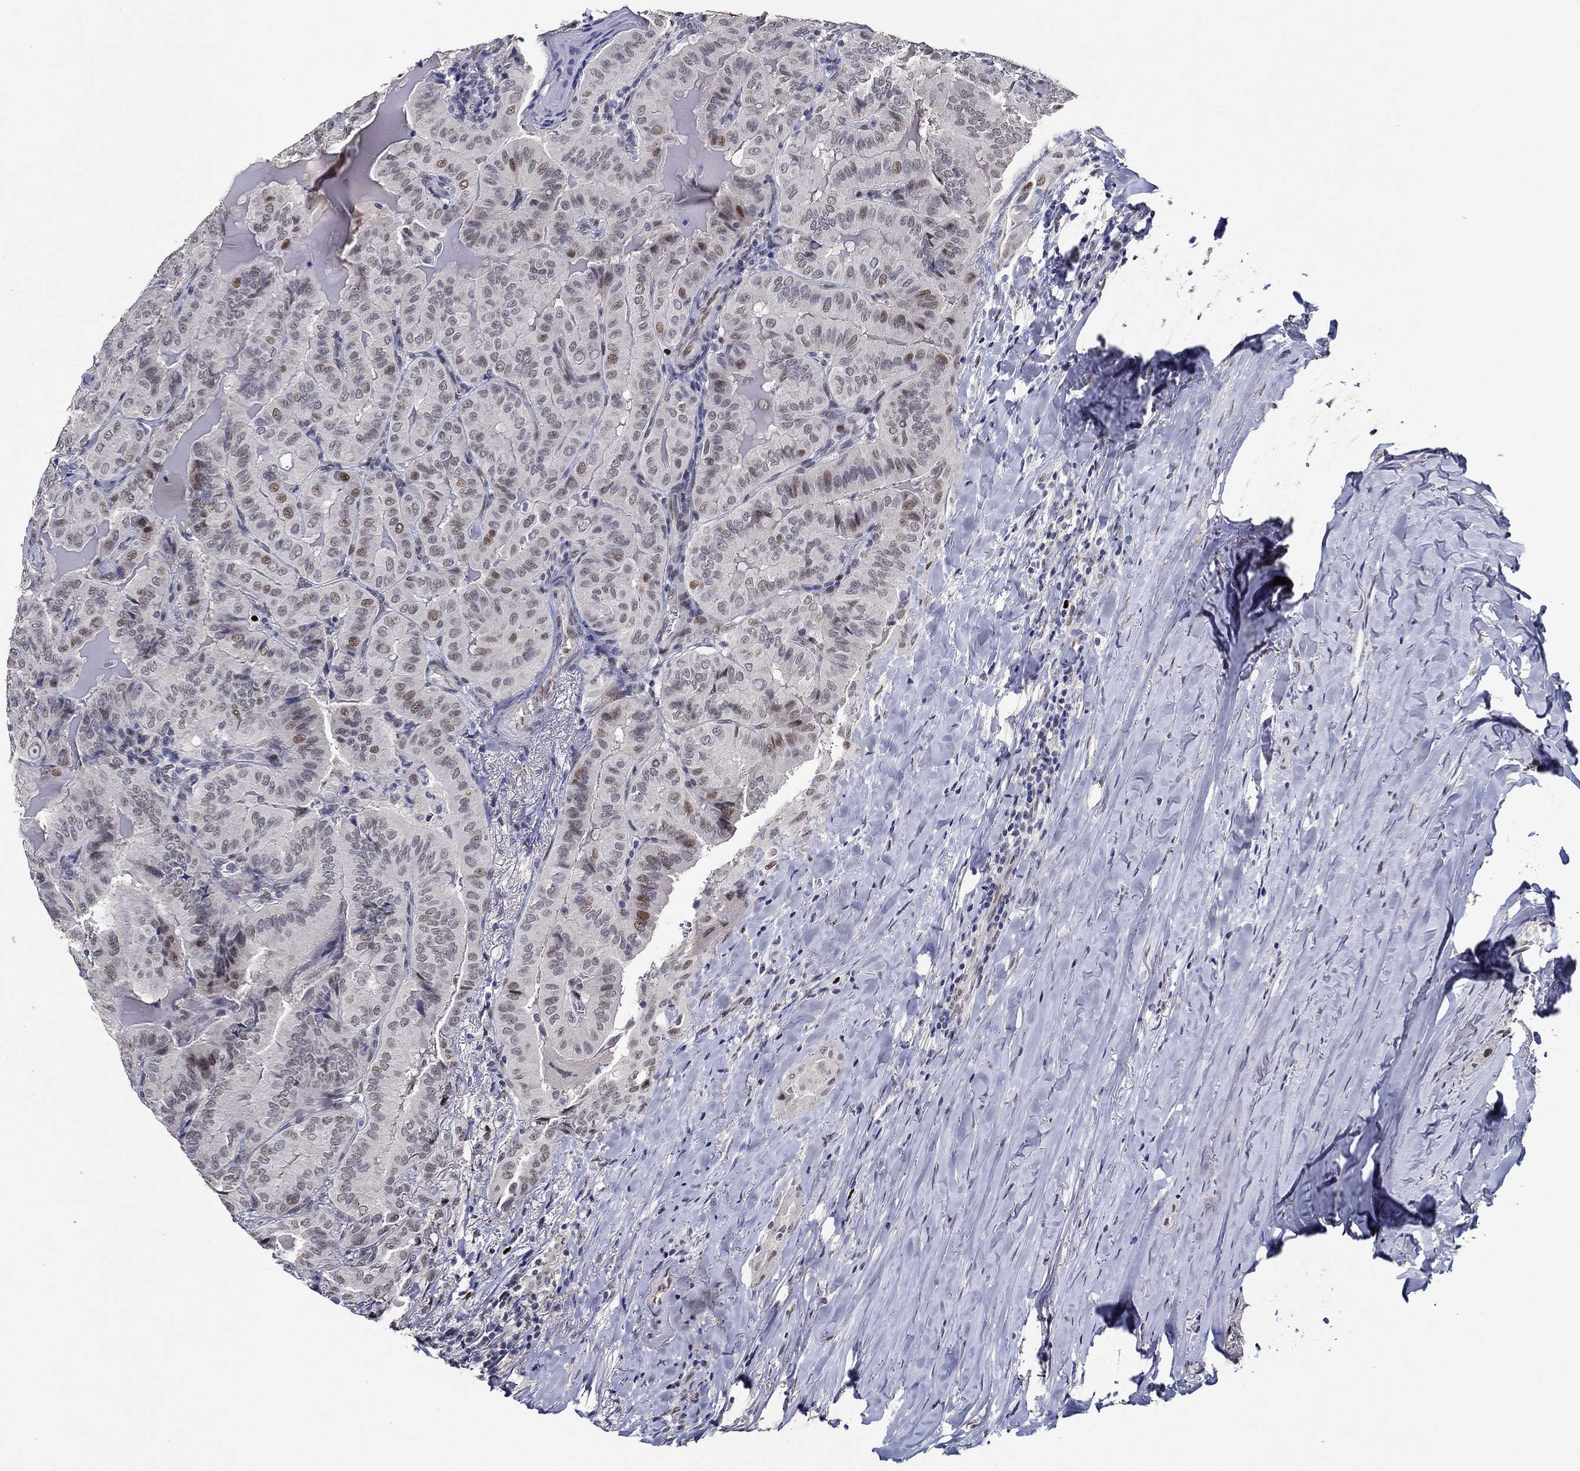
{"staining": {"intensity": "strong", "quantity": "<25%", "location": "nuclear"}, "tissue": "thyroid cancer", "cell_type": "Tumor cells", "image_type": "cancer", "snomed": [{"axis": "morphology", "description": "Papillary adenocarcinoma, NOS"}, {"axis": "topography", "description": "Thyroid gland"}], "caption": "Strong nuclear positivity is seen in approximately <25% of tumor cells in thyroid papillary adenocarcinoma.", "gene": "GATA2", "patient": {"sex": "female", "age": 68}}